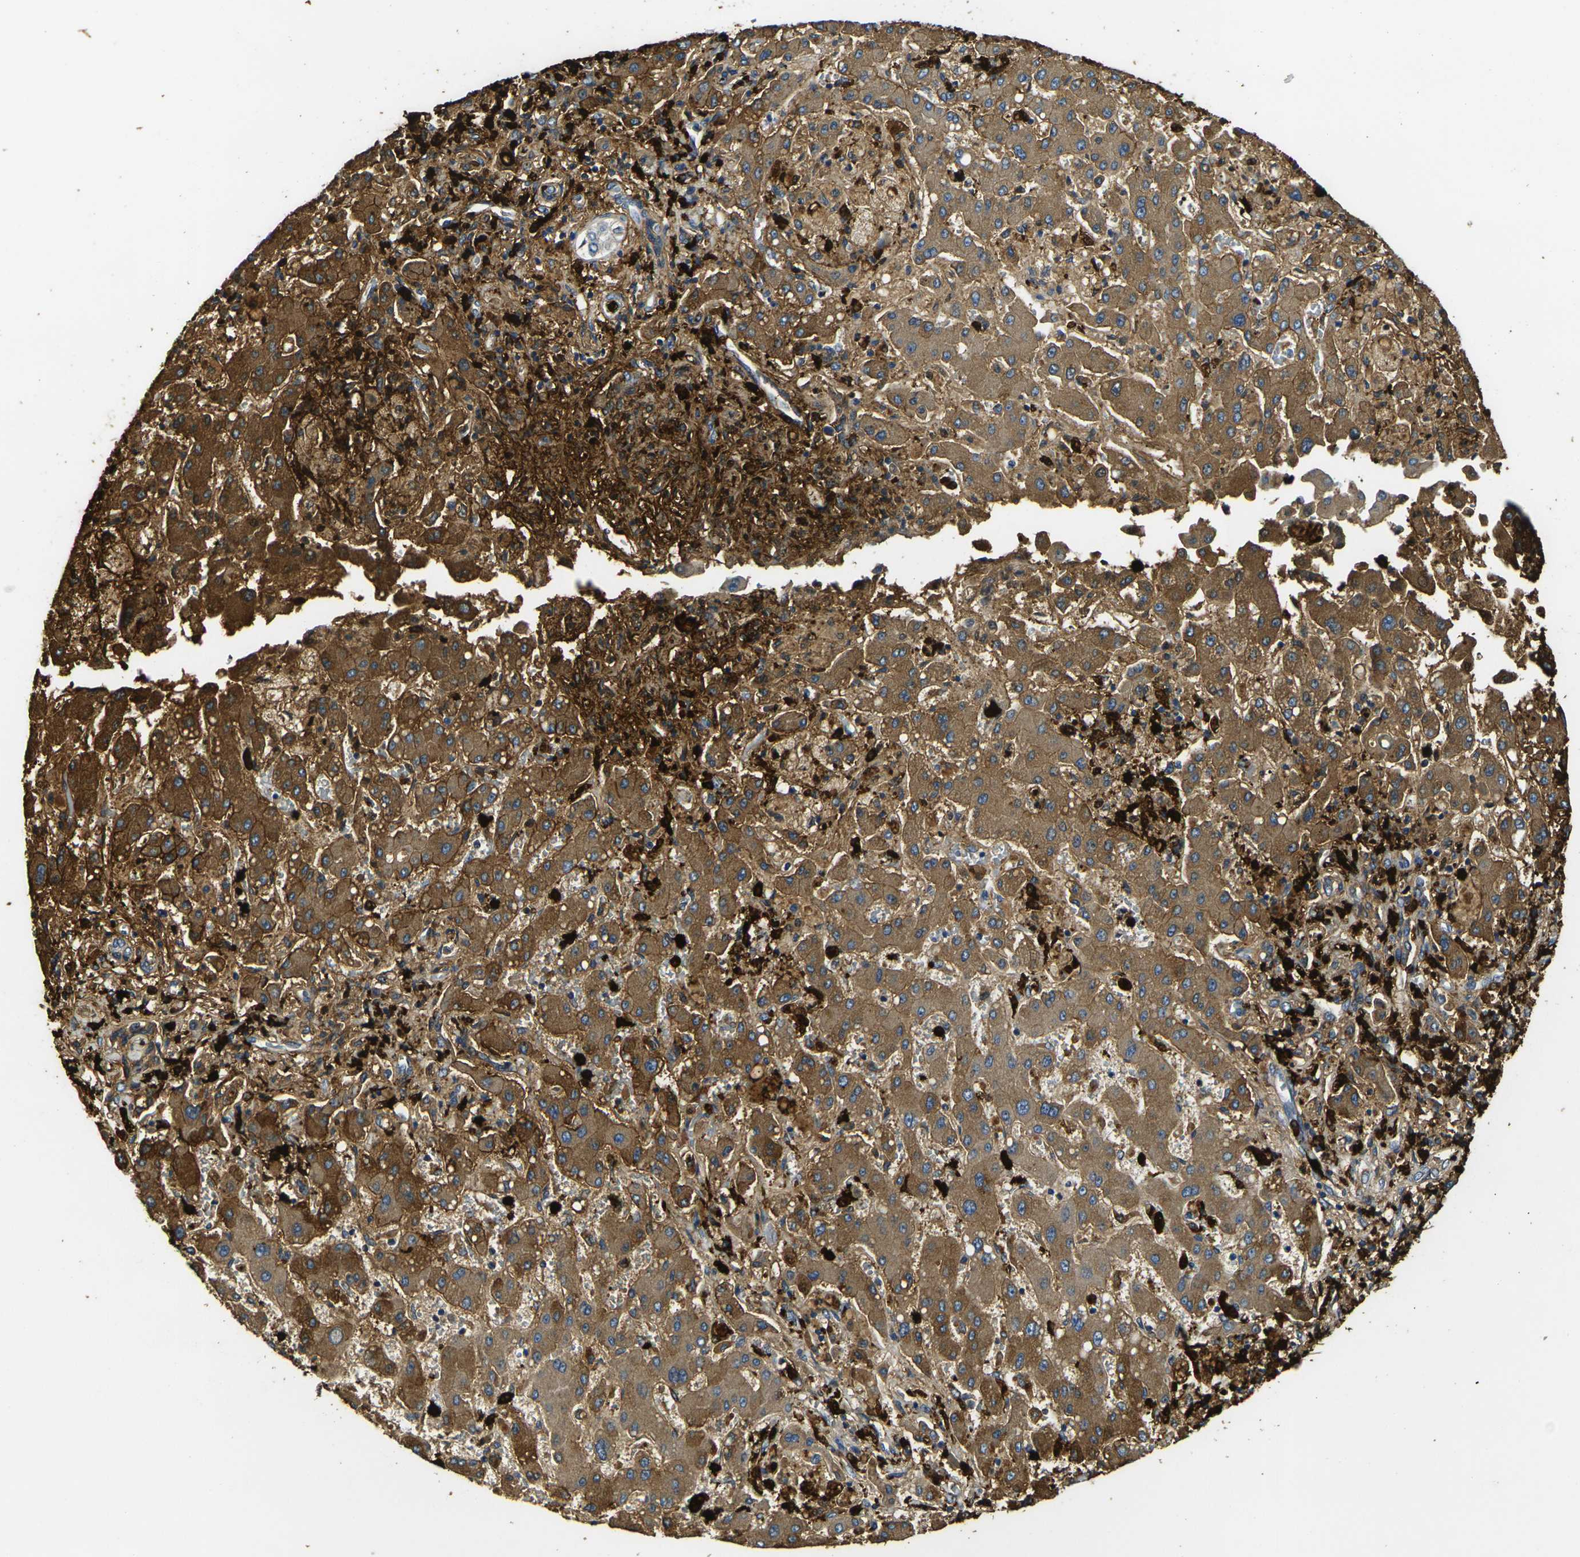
{"staining": {"intensity": "strong", "quantity": ">75%", "location": "cytoplasmic/membranous"}, "tissue": "liver cancer", "cell_type": "Tumor cells", "image_type": "cancer", "snomed": [{"axis": "morphology", "description": "Cholangiocarcinoma"}, {"axis": "topography", "description": "Liver"}], "caption": "Immunohistochemistry histopathology image of neoplastic tissue: human liver cholangiocarcinoma stained using immunohistochemistry exhibits high levels of strong protein expression localized specifically in the cytoplasmic/membranous of tumor cells, appearing as a cytoplasmic/membranous brown color.", "gene": "S100A9", "patient": {"sex": "male", "age": 50}}